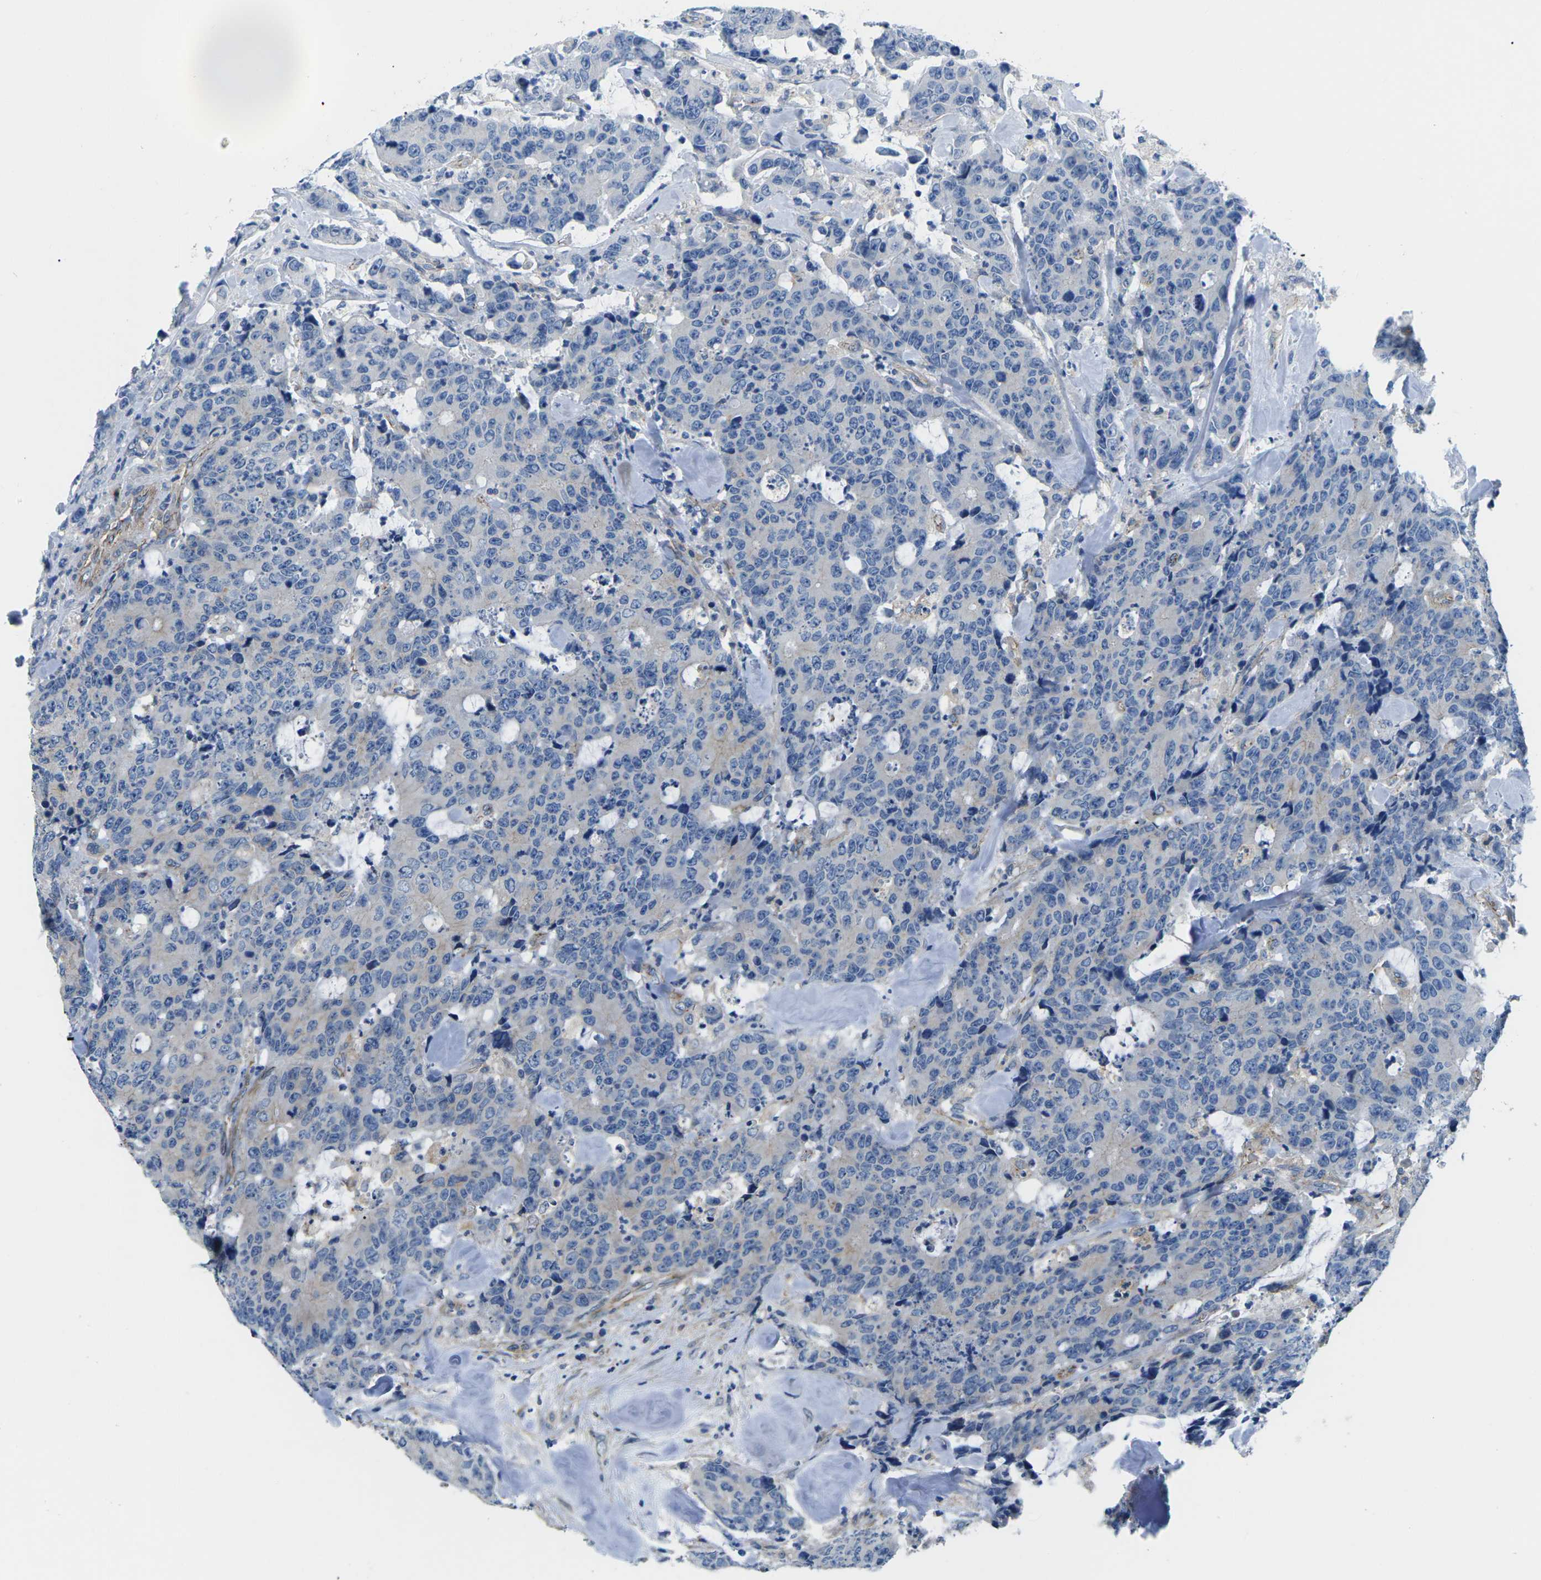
{"staining": {"intensity": "negative", "quantity": "none", "location": "none"}, "tissue": "colorectal cancer", "cell_type": "Tumor cells", "image_type": "cancer", "snomed": [{"axis": "morphology", "description": "Adenocarcinoma, NOS"}, {"axis": "topography", "description": "Colon"}], "caption": "A high-resolution micrograph shows immunohistochemistry (IHC) staining of colorectal cancer (adenocarcinoma), which reveals no significant staining in tumor cells. Brightfield microscopy of immunohistochemistry (IHC) stained with DAB (brown) and hematoxylin (blue), captured at high magnification.", "gene": "CTNND1", "patient": {"sex": "female", "age": 86}}